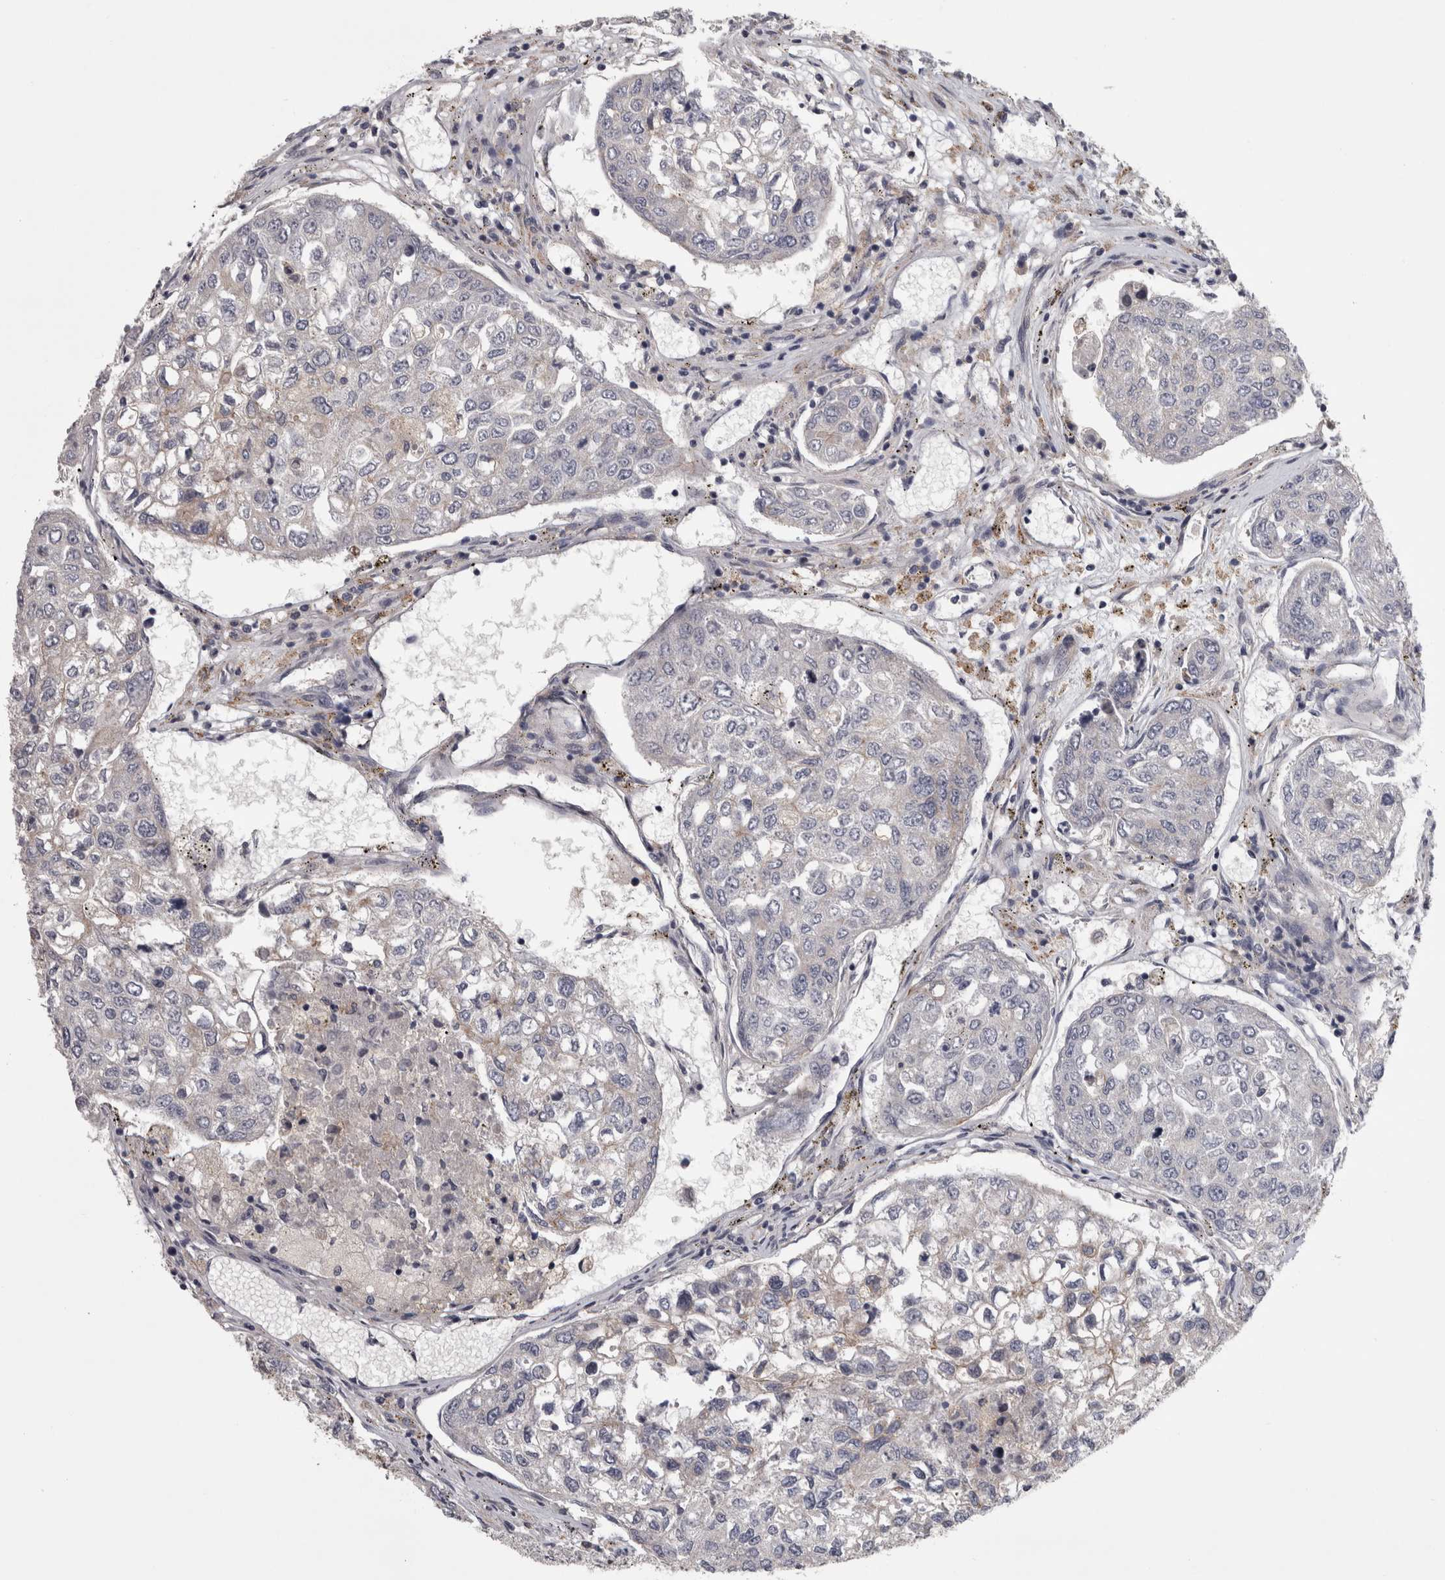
{"staining": {"intensity": "negative", "quantity": "none", "location": "none"}, "tissue": "urothelial cancer", "cell_type": "Tumor cells", "image_type": "cancer", "snomed": [{"axis": "morphology", "description": "Urothelial carcinoma, High grade"}, {"axis": "topography", "description": "Lymph node"}, {"axis": "topography", "description": "Urinary bladder"}], "caption": "An immunohistochemistry photomicrograph of urothelial cancer is shown. There is no staining in tumor cells of urothelial cancer. The staining is performed using DAB brown chromogen with nuclei counter-stained in using hematoxylin.", "gene": "PRKCI", "patient": {"sex": "male", "age": 51}}